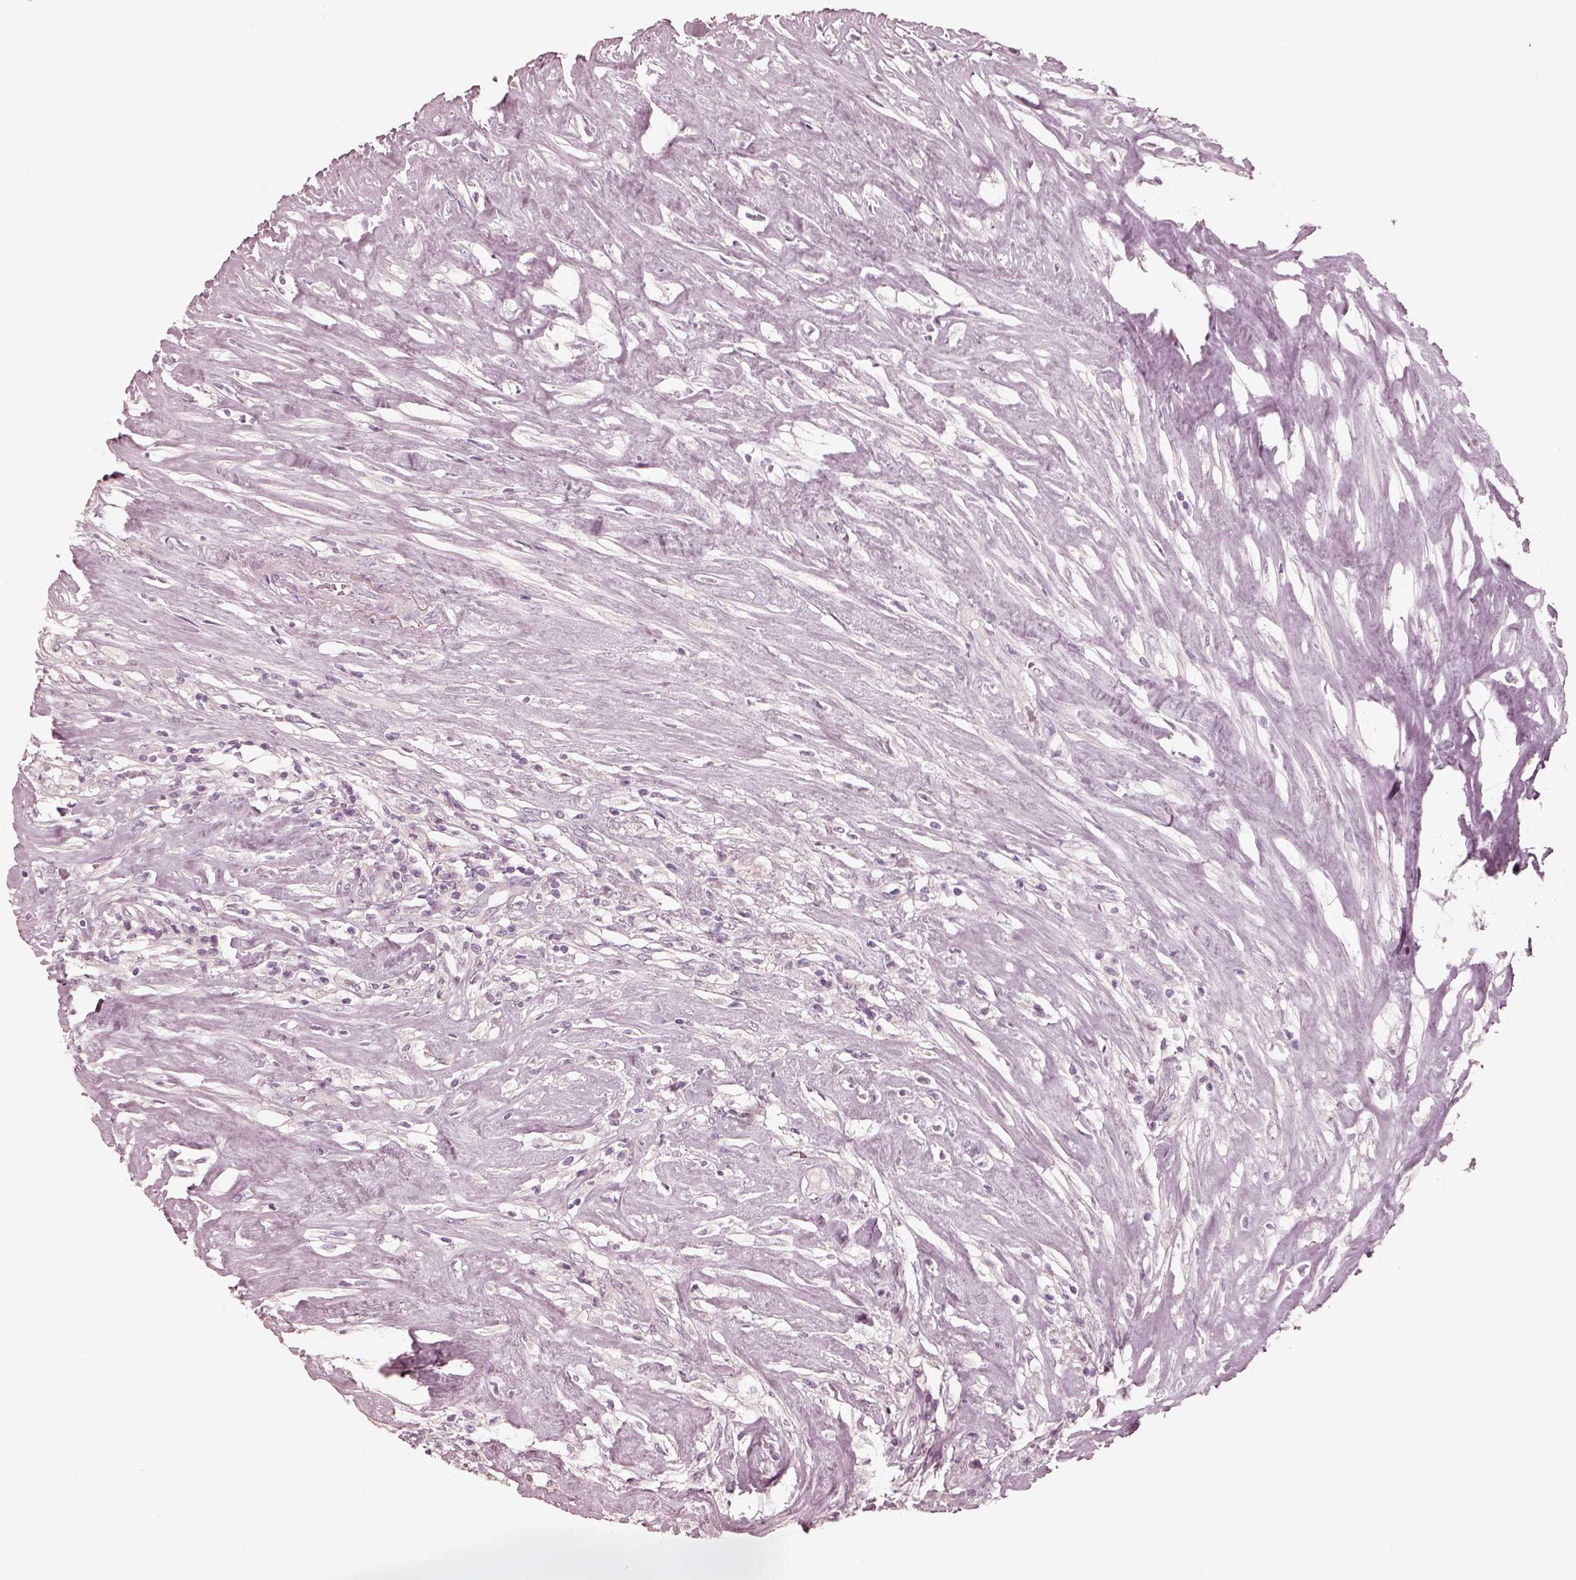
{"staining": {"intensity": "negative", "quantity": "none", "location": "none"}, "tissue": "testis cancer", "cell_type": "Tumor cells", "image_type": "cancer", "snomed": [{"axis": "morphology", "description": "Necrosis, NOS"}, {"axis": "morphology", "description": "Carcinoma, Embryonal, NOS"}, {"axis": "topography", "description": "Testis"}], "caption": "Histopathology image shows no protein expression in tumor cells of testis cancer tissue.", "gene": "ZP4", "patient": {"sex": "male", "age": 19}}